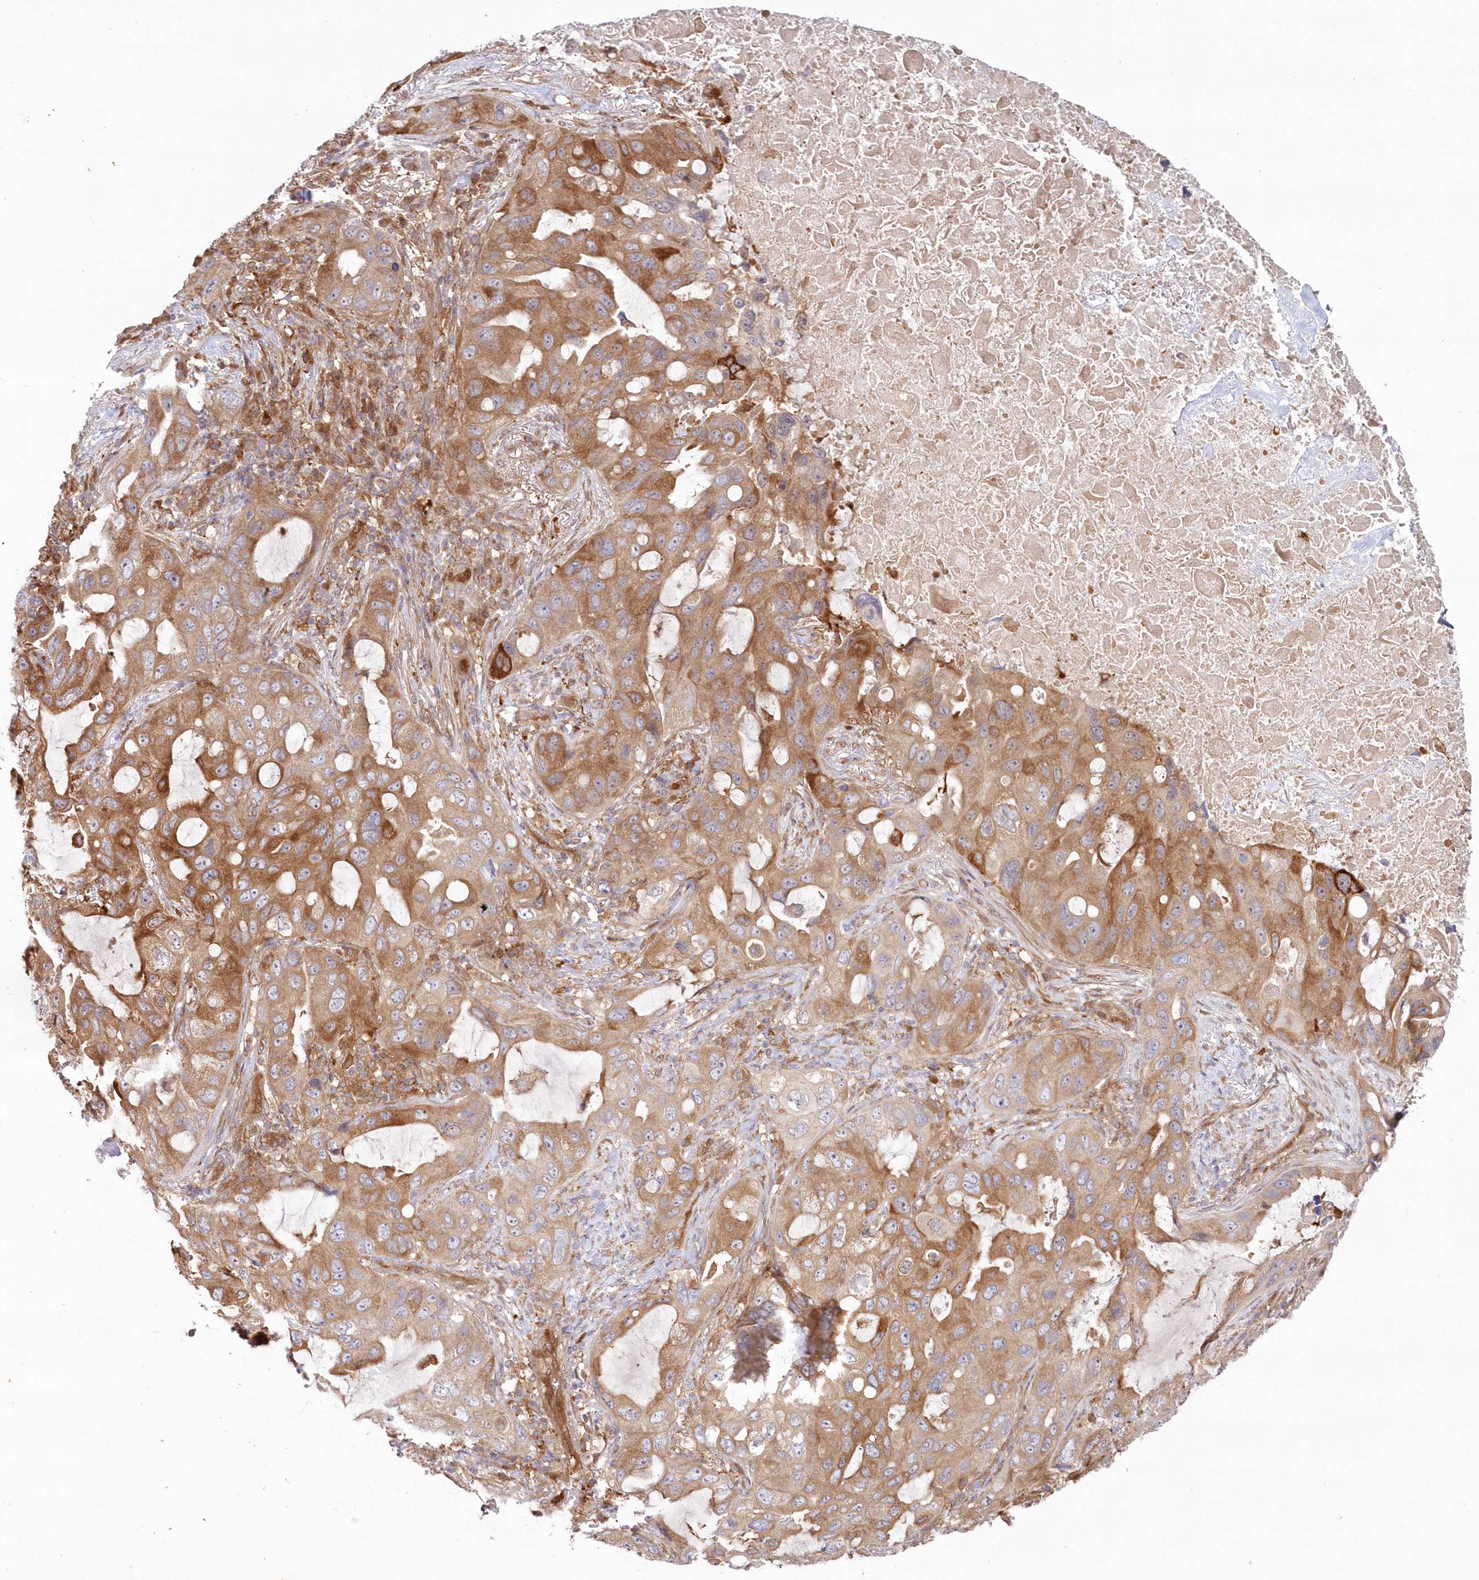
{"staining": {"intensity": "moderate", "quantity": "25%-75%", "location": "cytoplasmic/membranous"}, "tissue": "lung cancer", "cell_type": "Tumor cells", "image_type": "cancer", "snomed": [{"axis": "morphology", "description": "Squamous cell carcinoma, NOS"}, {"axis": "topography", "description": "Lung"}], "caption": "Immunohistochemical staining of lung squamous cell carcinoma exhibits medium levels of moderate cytoplasmic/membranous staining in approximately 25%-75% of tumor cells.", "gene": "GBE1", "patient": {"sex": "female", "age": 73}}